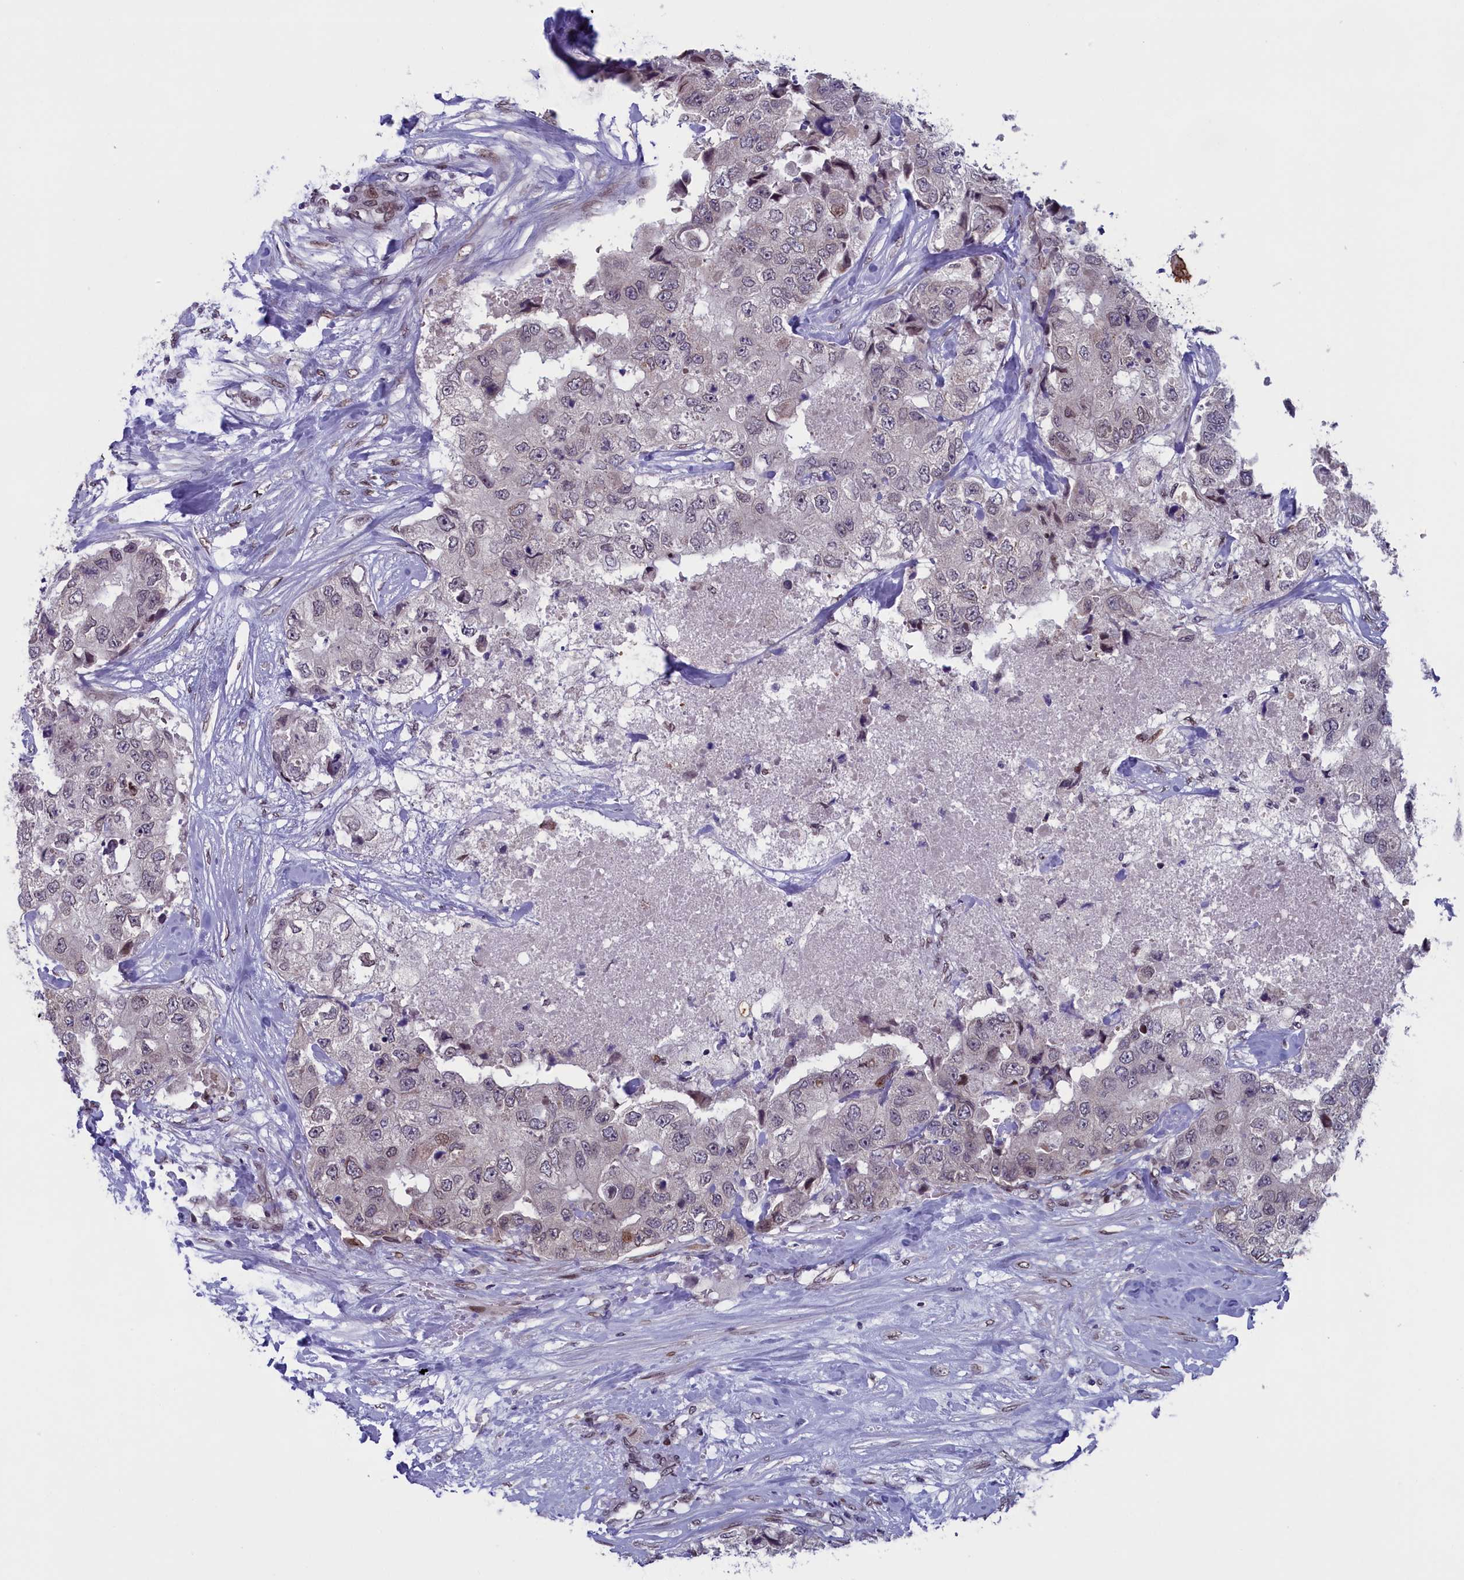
{"staining": {"intensity": "weak", "quantity": "<25%", "location": "cytoplasmic/membranous,nuclear"}, "tissue": "breast cancer", "cell_type": "Tumor cells", "image_type": "cancer", "snomed": [{"axis": "morphology", "description": "Duct carcinoma"}, {"axis": "topography", "description": "Breast"}], "caption": "The micrograph reveals no significant staining in tumor cells of infiltrating ductal carcinoma (breast).", "gene": "GPSM1", "patient": {"sex": "female", "age": 62}}